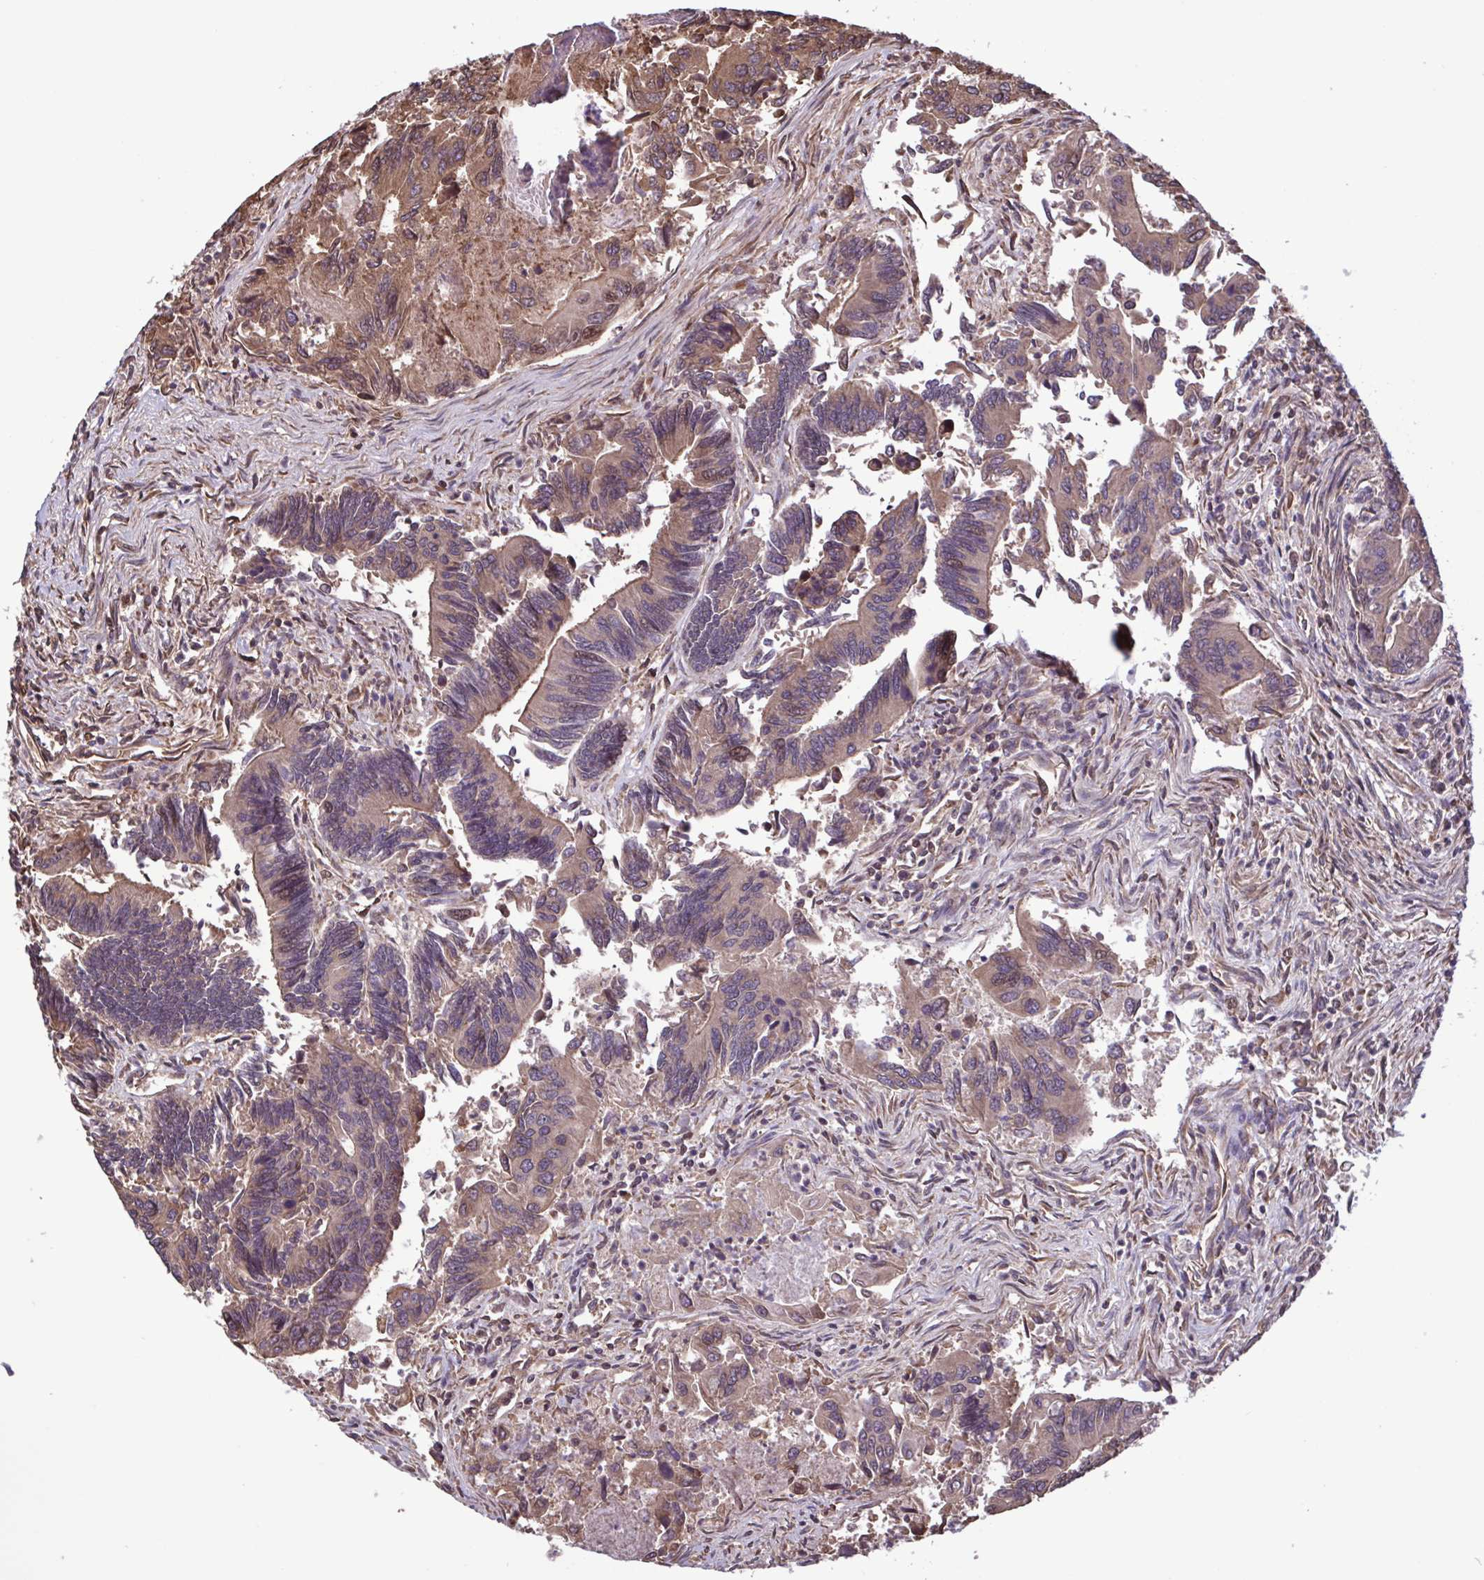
{"staining": {"intensity": "weak", "quantity": ">75%", "location": "cytoplasmic/membranous,nuclear"}, "tissue": "colorectal cancer", "cell_type": "Tumor cells", "image_type": "cancer", "snomed": [{"axis": "morphology", "description": "Adenocarcinoma, NOS"}, {"axis": "topography", "description": "Colon"}], "caption": "This micrograph shows colorectal cancer (adenocarcinoma) stained with immunohistochemistry to label a protein in brown. The cytoplasmic/membranous and nuclear of tumor cells show weak positivity for the protein. Nuclei are counter-stained blue.", "gene": "SEC63", "patient": {"sex": "female", "age": 67}}